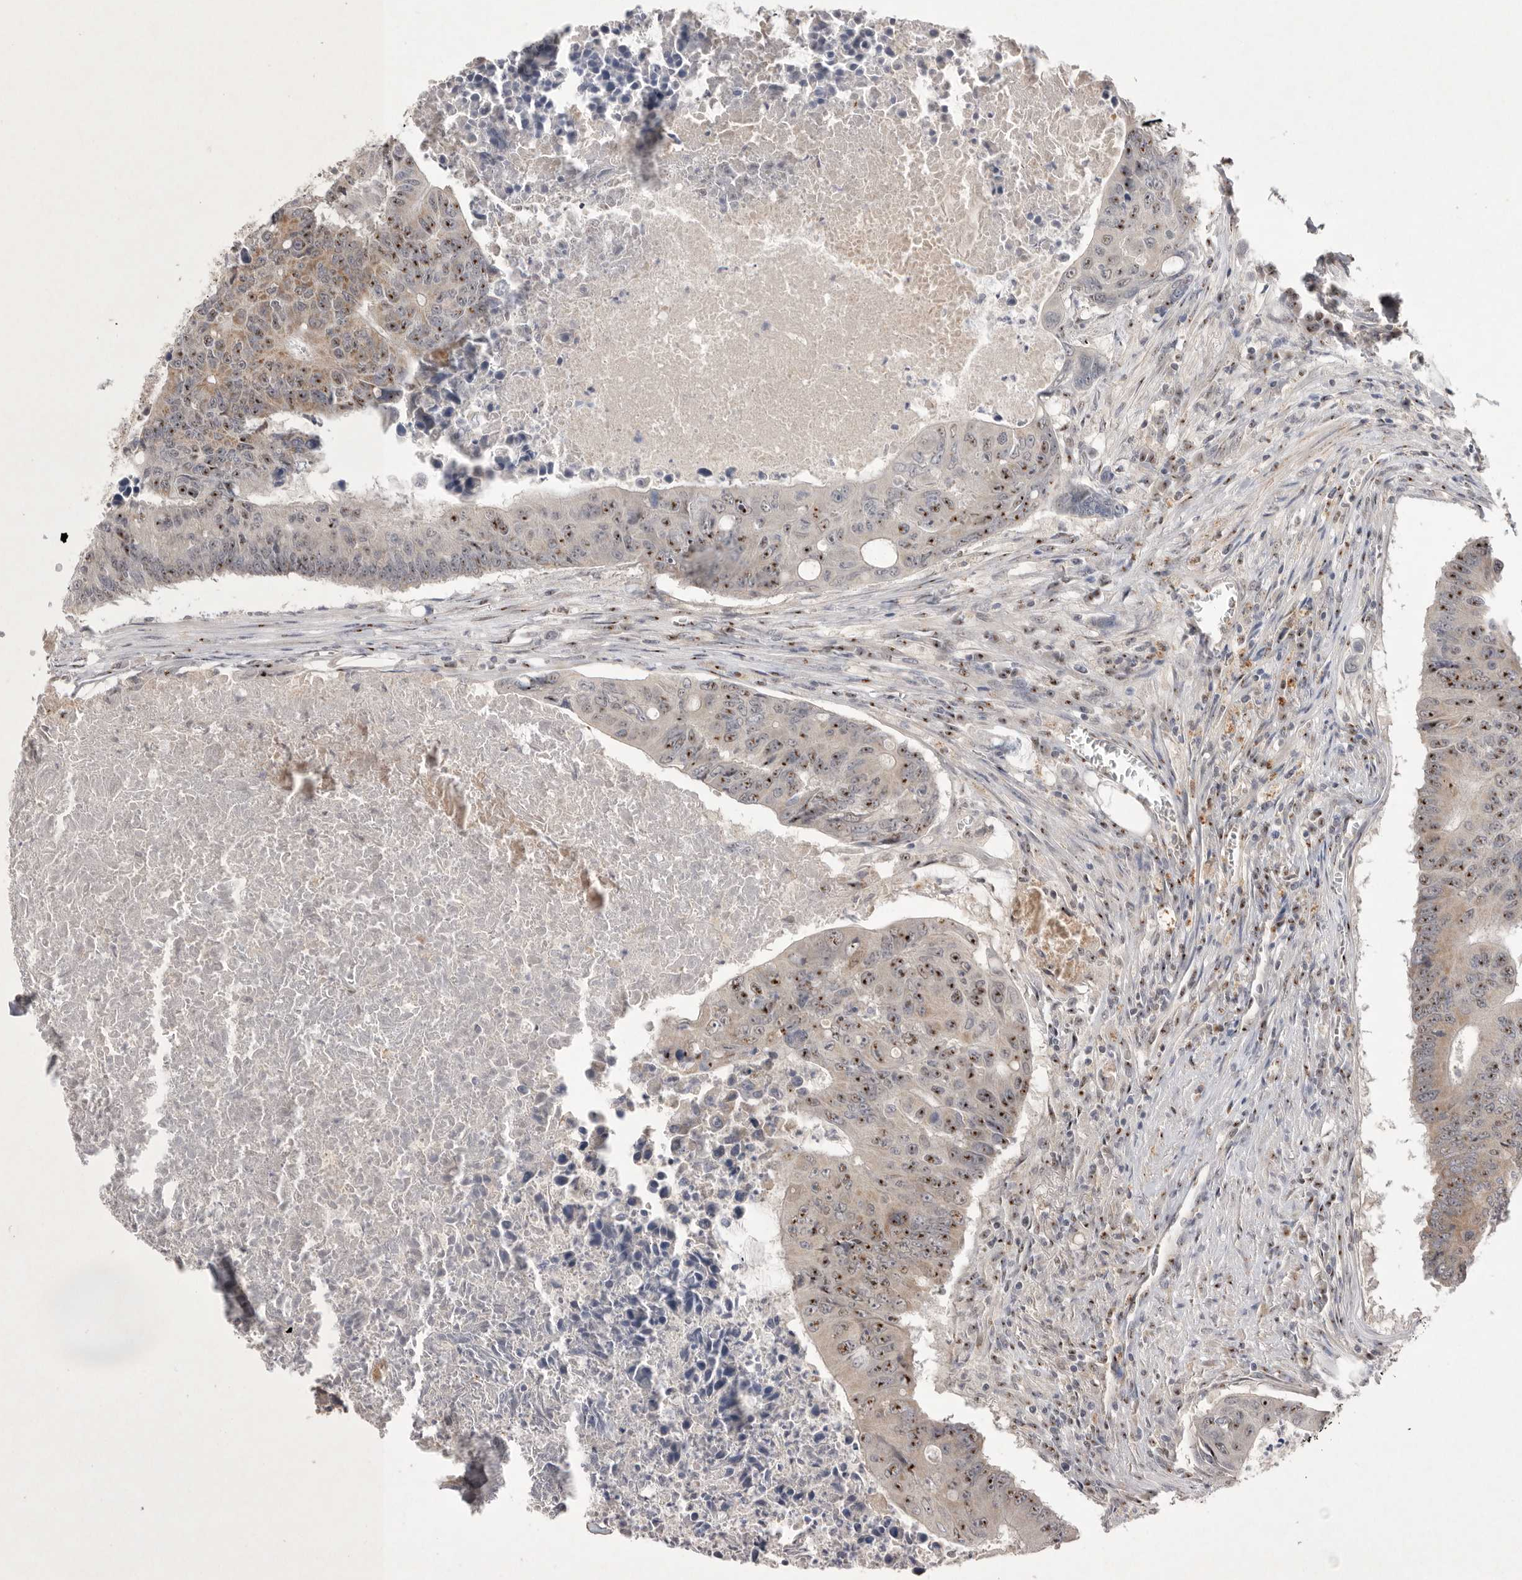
{"staining": {"intensity": "moderate", "quantity": ">75%", "location": "cytoplasmic/membranous,nuclear"}, "tissue": "colorectal cancer", "cell_type": "Tumor cells", "image_type": "cancer", "snomed": [{"axis": "morphology", "description": "Adenocarcinoma, NOS"}, {"axis": "topography", "description": "Colon"}], "caption": "Colorectal adenocarcinoma was stained to show a protein in brown. There is medium levels of moderate cytoplasmic/membranous and nuclear positivity in about >75% of tumor cells.", "gene": "HUS1", "patient": {"sex": "male", "age": 87}}